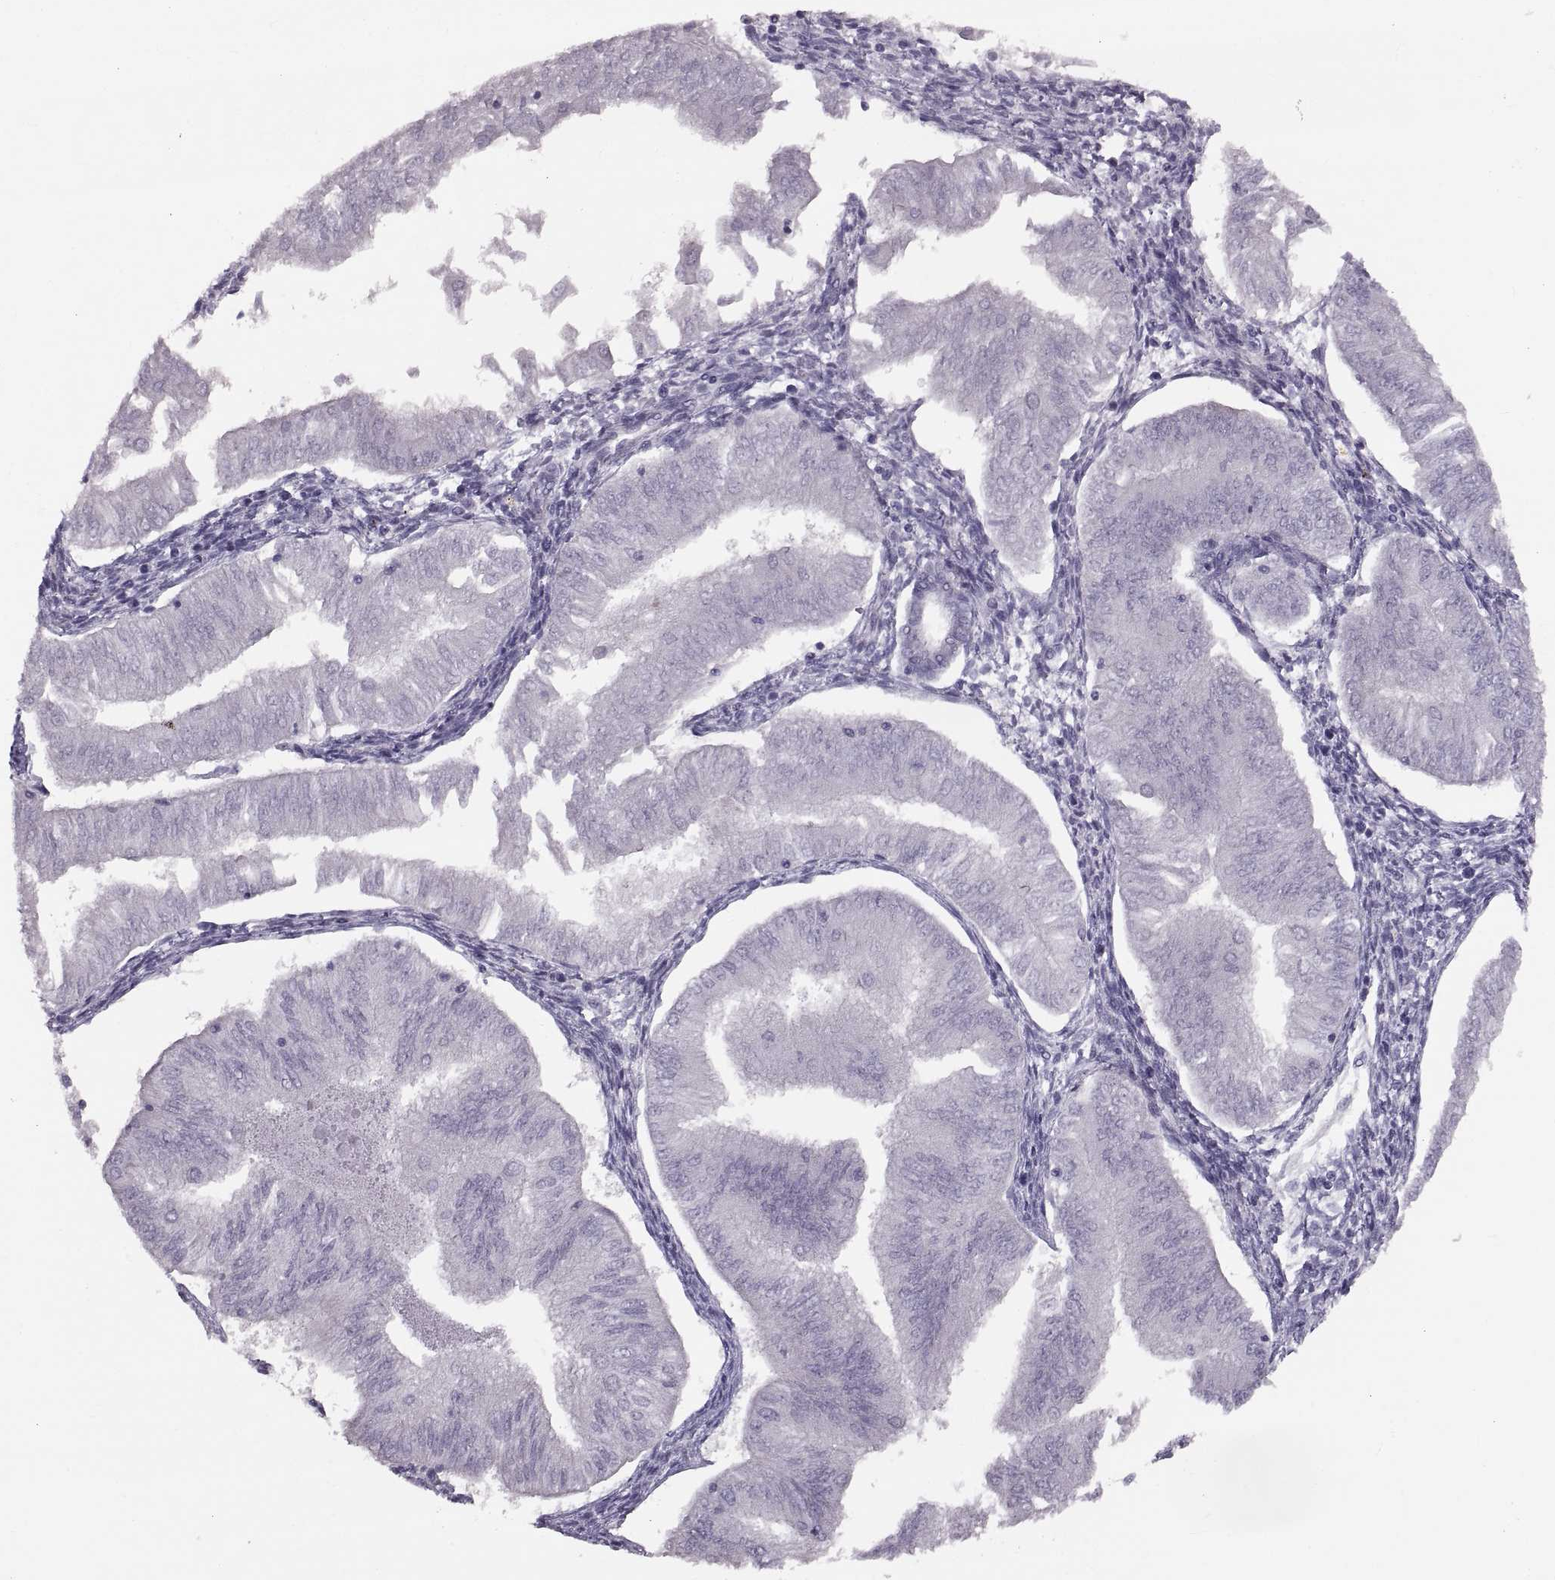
{"staining": {"intensity": "negative", "quantity": "none", "location": "none"}, "tissue": "endometrial cancer", "cell_type": "Tumor cells", "image_type": "cancer", "snomed": [{"axis": "morphology", "description": "Adenocarcinoma, NOS"}, {"axis": "topography", "description": "Endometrium"}], "caption": "High magnification brightfield microscopy of adenocarcinoma (endometrial) stained with DAB (brown) and counterstained with hematoxylin (blue): tumor cells show no significant positivity.", "gene": "WBP2NL", "patient": {"sex": "female", "age": 53}}